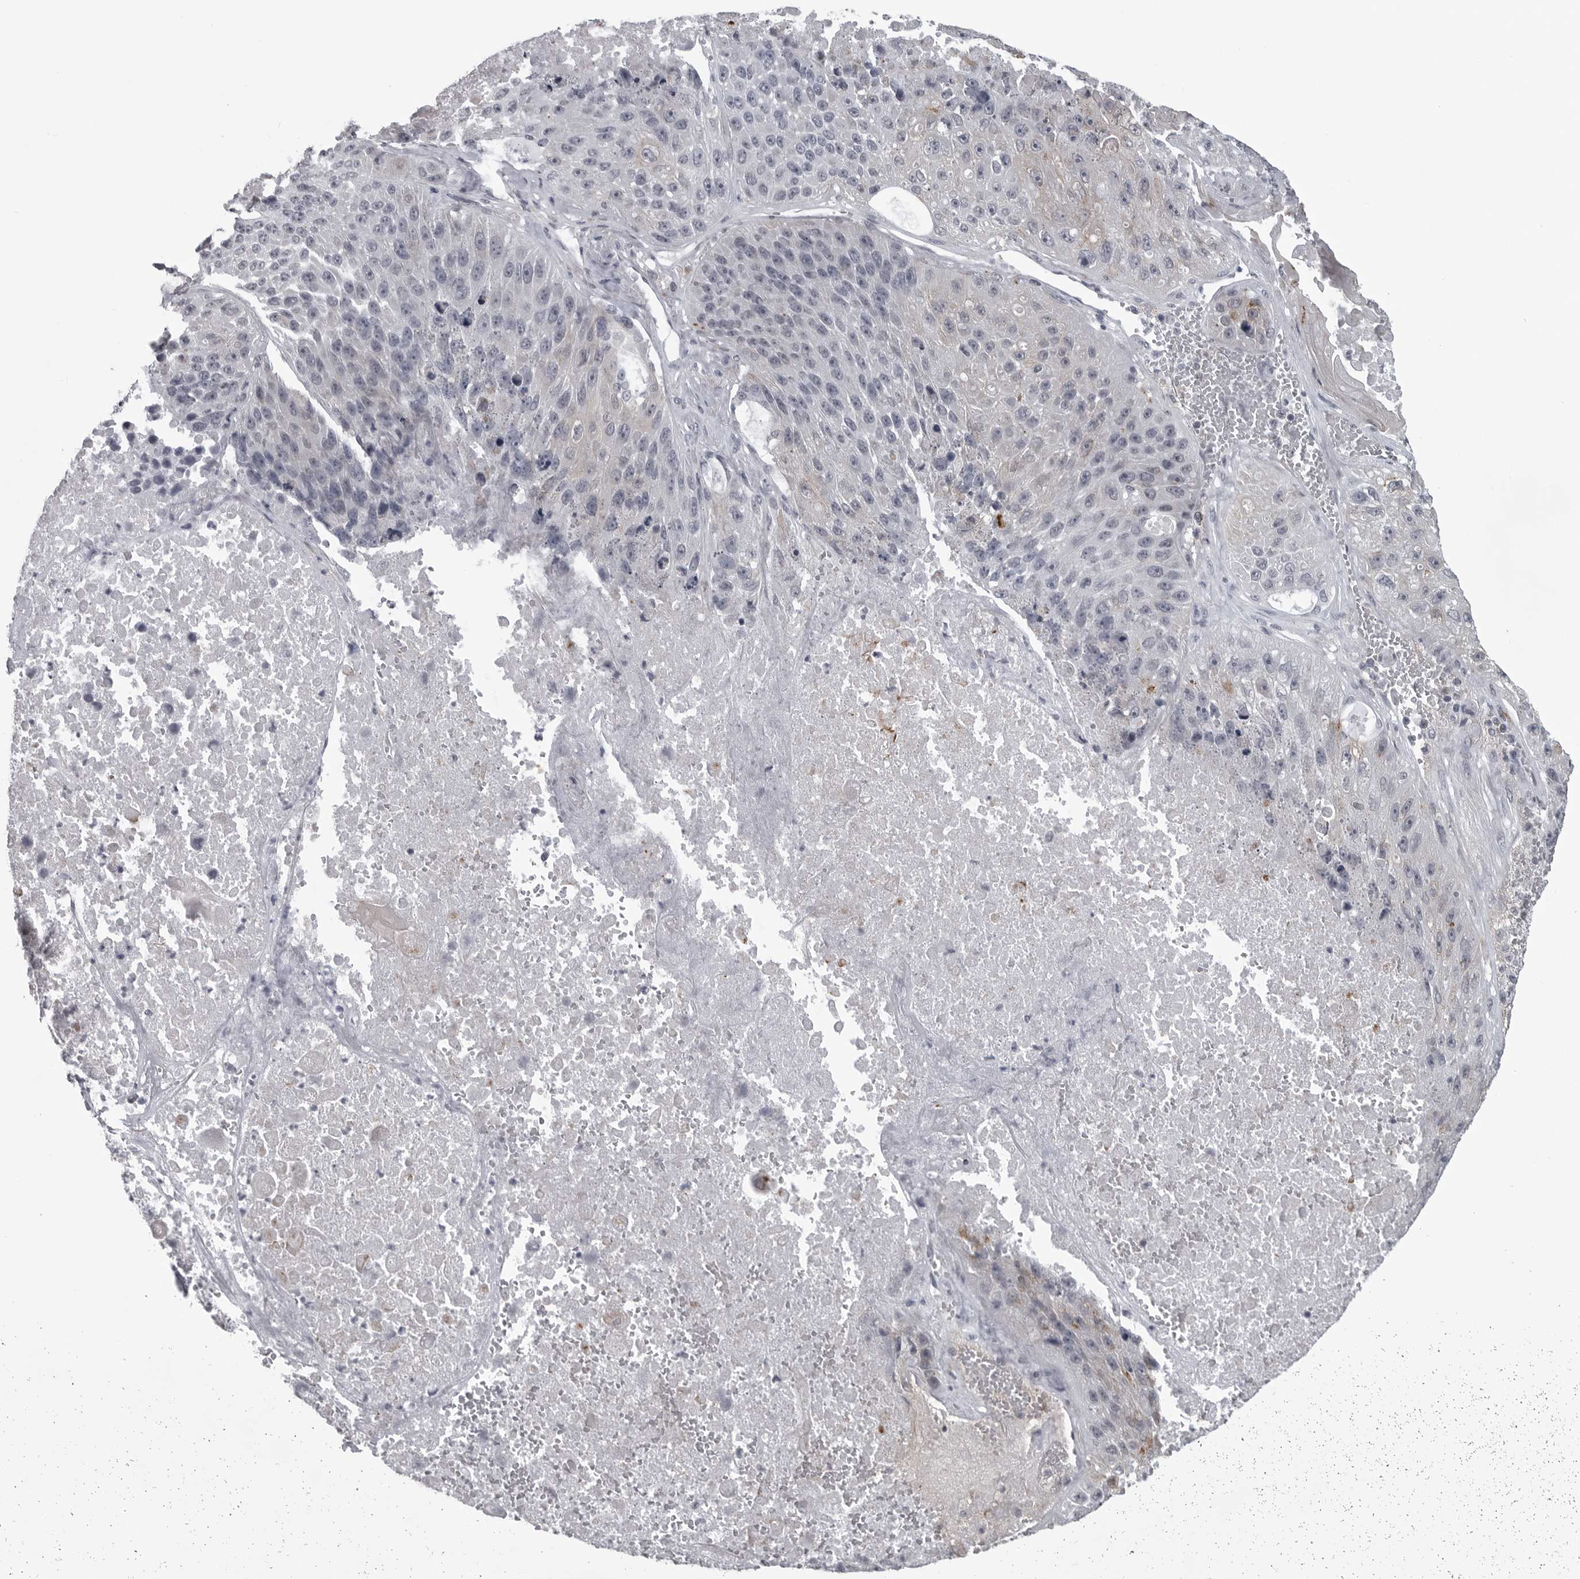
{"staining": {"intensity": "negative", "quantity": "none", "location": "none"}, "tissue": "lung cancer", "cell_type": "Tumor cells", "image_type": "cancer", "snomed": [{"axis": "morphology", "description": "Squamous cell carcinoma, NOS"}, {"axis": "topography", "description": "Lung"}], "caption": "IHC of lung cancer (squamous cell carcinoma) exhibits no staining in tumor cells. Brightfield microscopy of IHC stained with DAB (brown) and hematoxylin (blue), captured at high magnification.", "gene": "LYSMD1", "patient": {"sex": "male", "age": 61}}